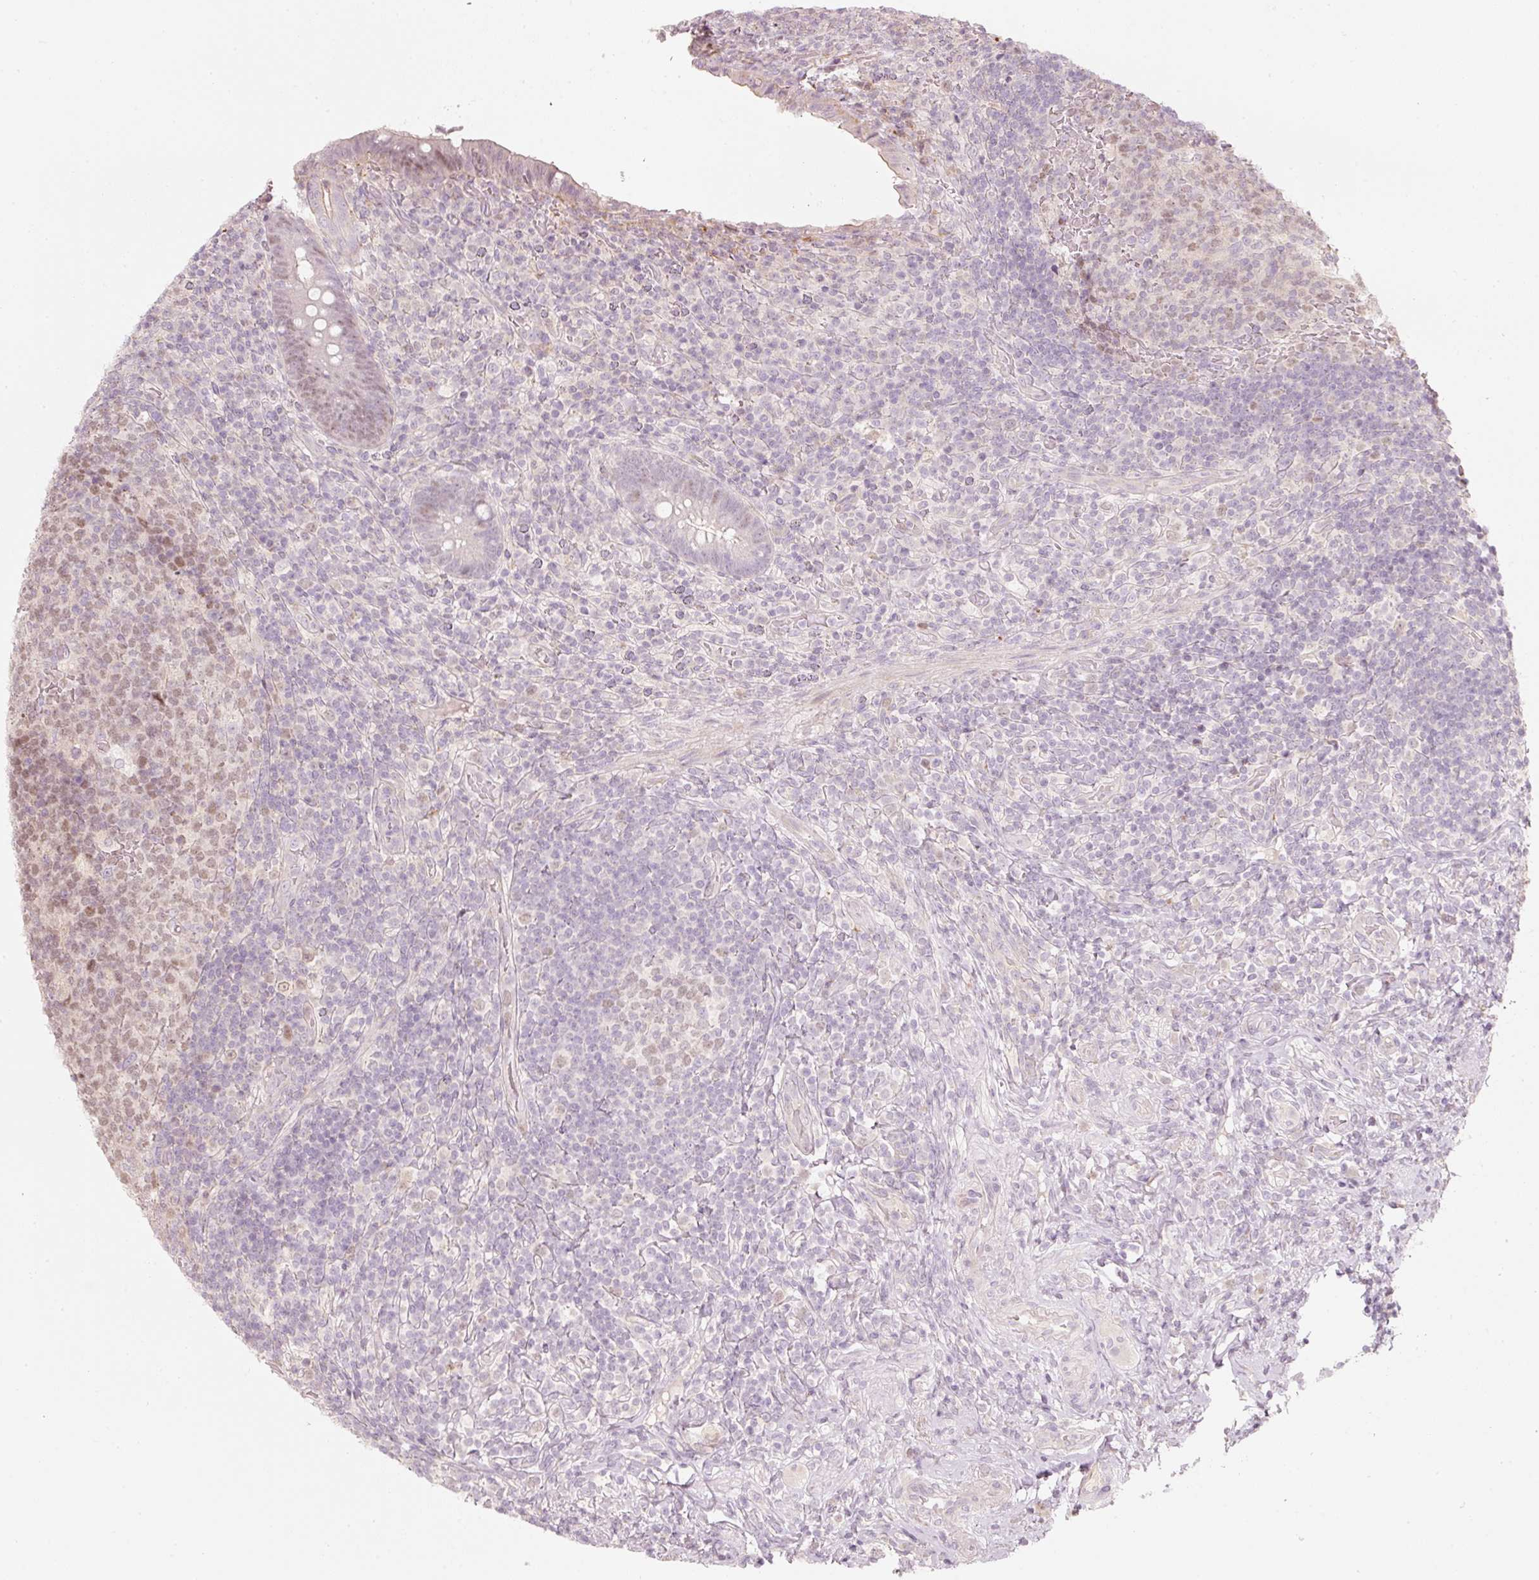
{"staining": {"intensity": "moderate", "quantity": "<25%", "location": "nuclear"}, "tissue": "appendix", "cell_type": "Glandular cells", "image_type": "normal", "snomed": [{"axis": "morphology", "description": "Normal tissue, NOS"}, {"axis": "topography", "description": "Appendix"}], "caption": "This is a micrograph of IHC staining of unremarkable appendix, which shows moderate expression in the nuclear of glandular cells.", "gene": "TREX2", "patient": {"sex": "female", "age": 43}}